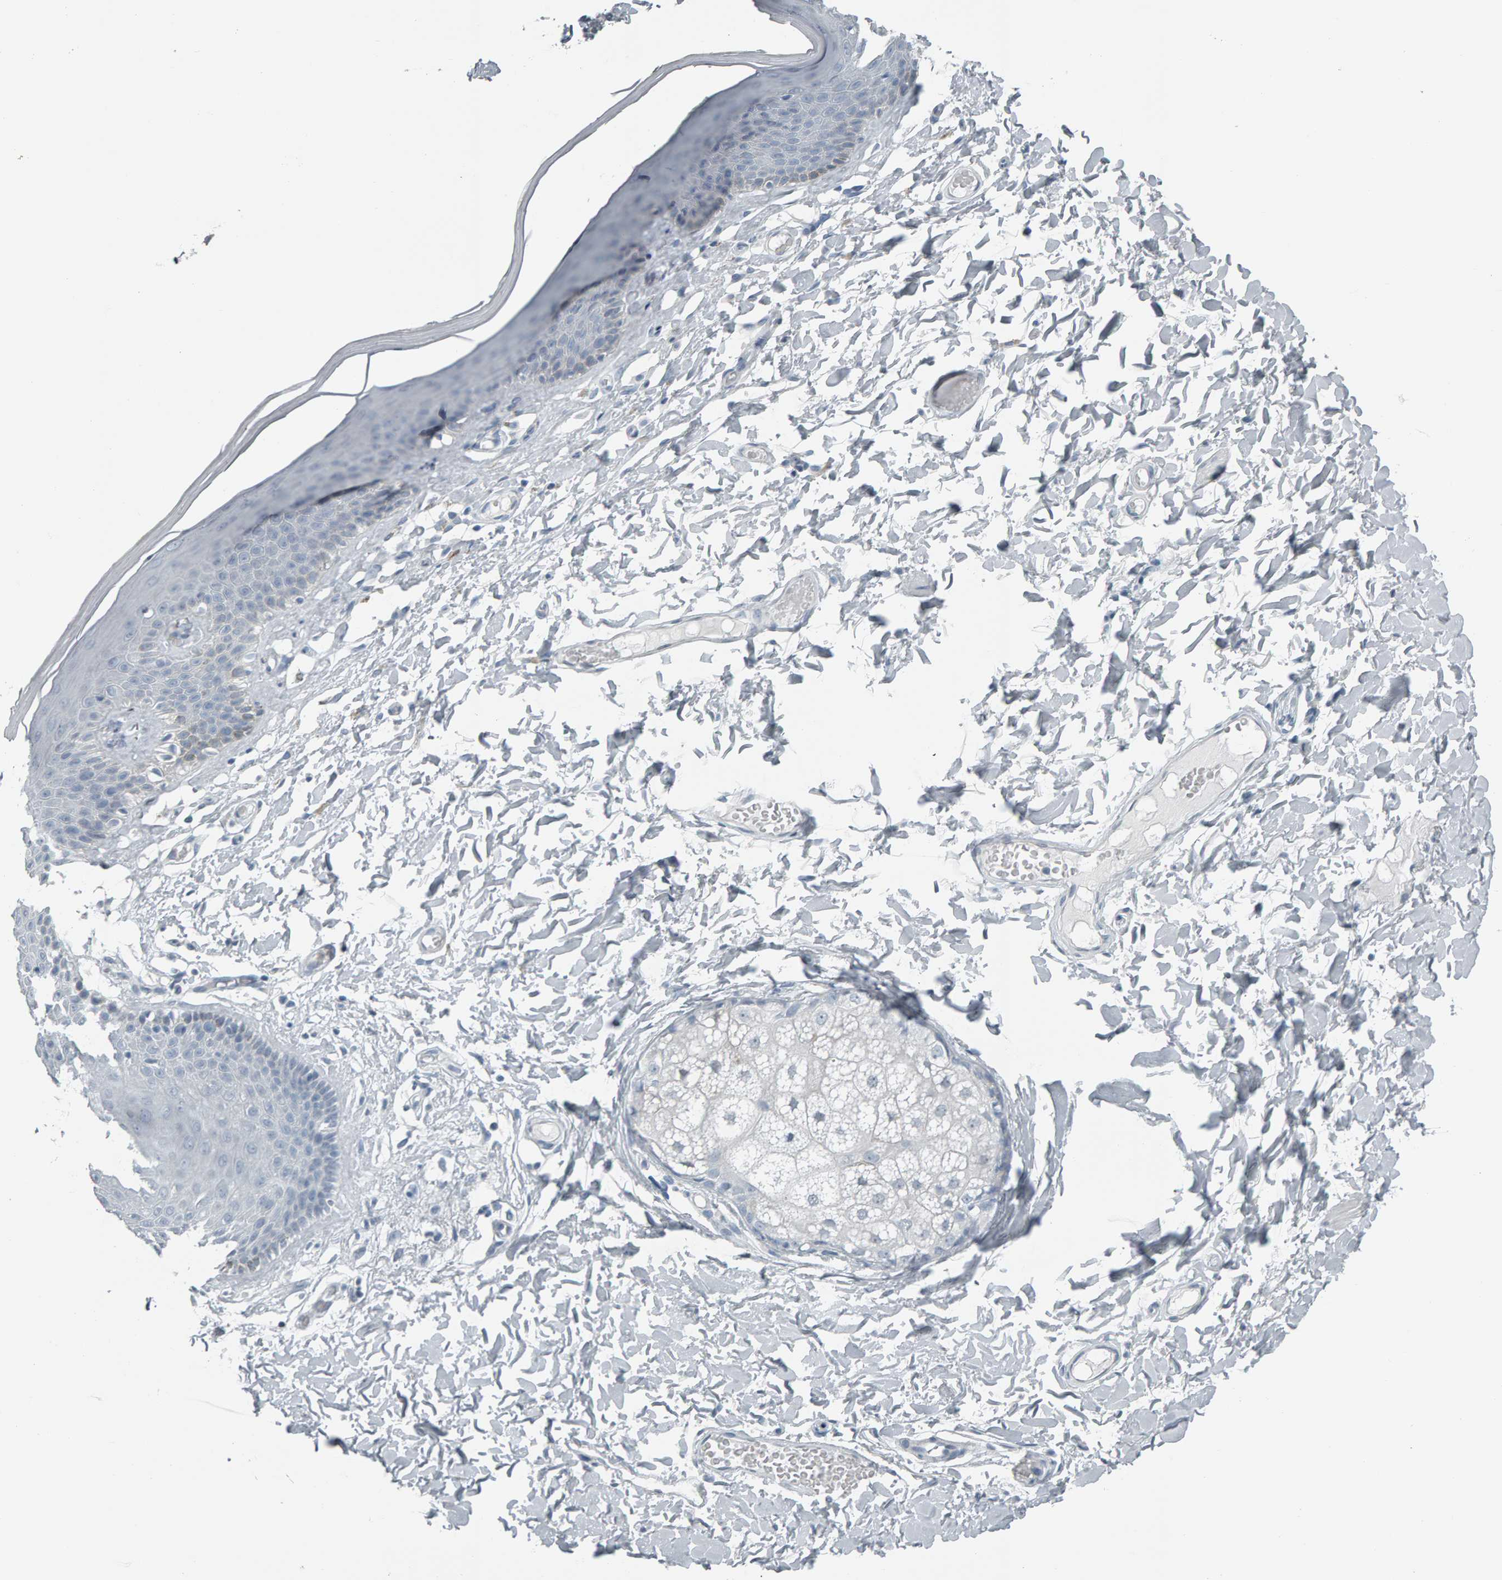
{"staining": {"intensity": "weak", "quantity": "<25%", "location": "cytoplasmic/membranous"}, "tissue": "skin", "cell_type": "Epidermal cells", "image_type": "normal", "snomed": [{"axis": "morphology", "description": "Normal tissue, NOS"}, {"axis": "topography", "description": "Vulva"}], "caption": "Skin stained for a protein using immunohistochemistry (IHC) exhibits no staining epidermal cells.", "gene": "PYY", "patient": {"sex": "female", "age": 73}}